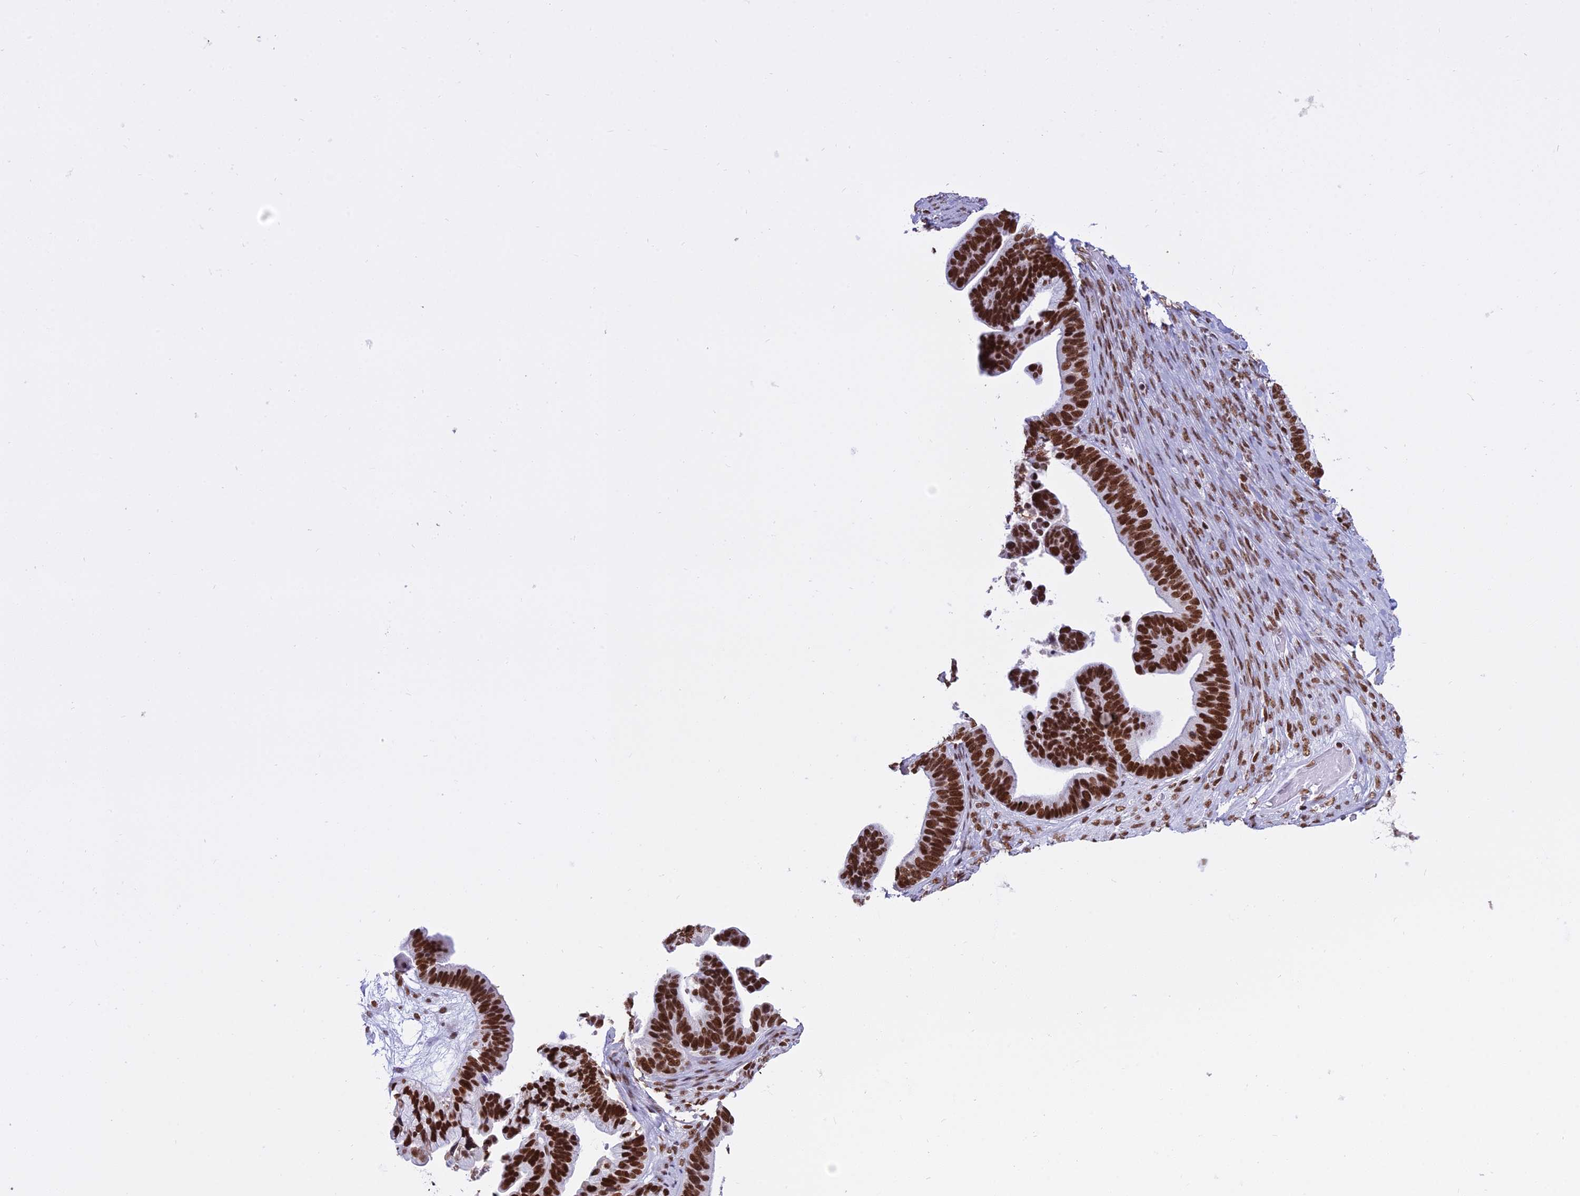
{"staining": {"intensity": "strong", "quantity": ">75%", "location": "nuclear"}, "tissue": "ovarian cancer", "cell_type": "Tumor cells", "image_type": "cancer", "snomed": [{"axis": "morphology", "description": "Cystadenocarcinoma, serous, NOS"}, {"axis": "topography", "description": "Ovary"}], "caption": "Serous cystadenocarcinoma (ovarian) was stained to show a protein in brown. There is high levels of strong nuclear positivity in about >75% of tumor cells.", "gene": "PARP1", "patient": {"sex": "female", "age": 56}}